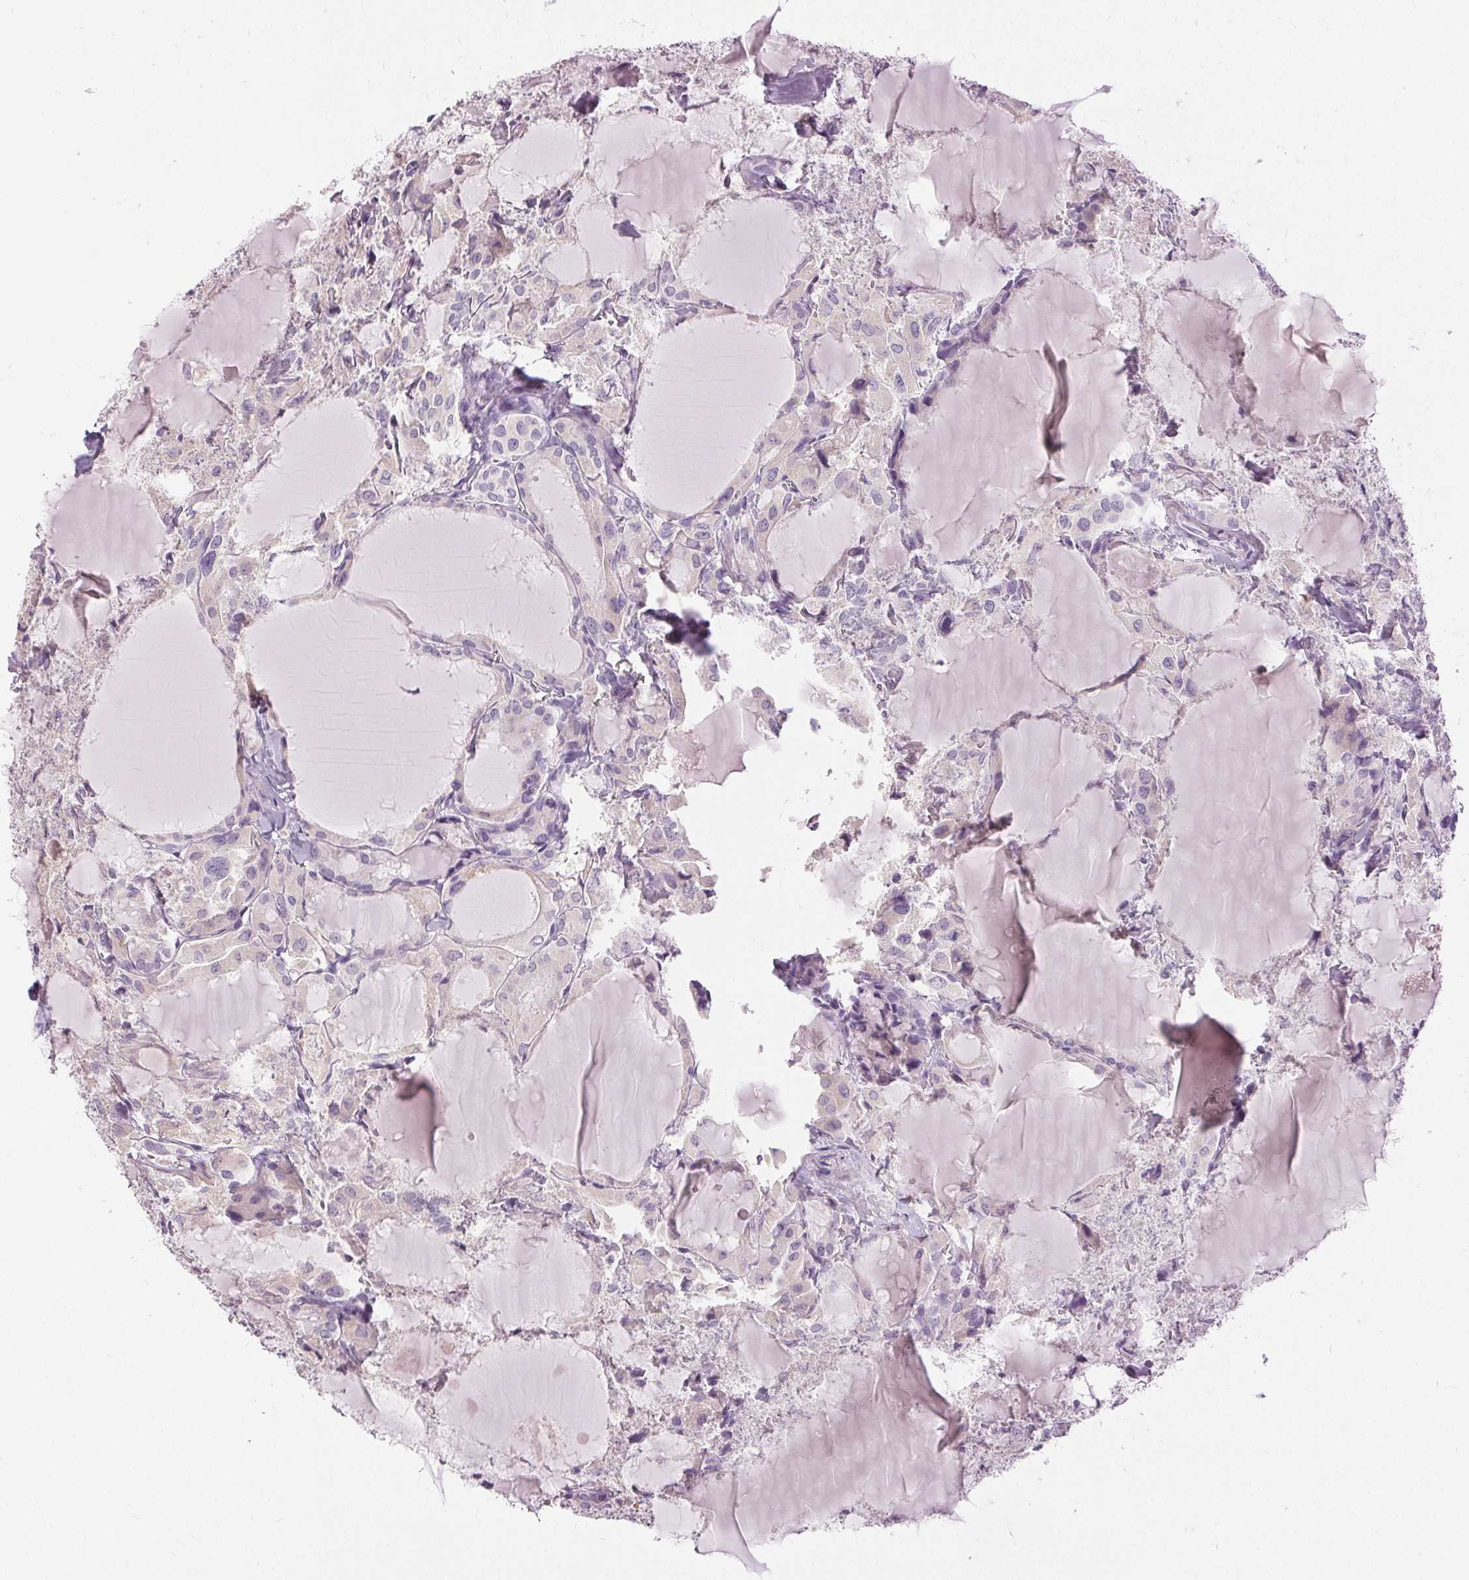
{"staining": {"intensity": "negative", "quantity": "none", "location": "none"}, "tissue": "thyroid cancer", "cell_type": "Tumor cells", "image_type": "cancer", "snomed": [{"axis": "morphology", "description": "Papillary adenocarcinoma, NOS"}, {"axis": "topography", "description": "Thyroid gland"}], "caption": "Tumor cells are negative for protein expression in human thyroid papillary adenocarcinoma.", "gene": "DSG3", "patient": {"sex": "male", "age": 87}}